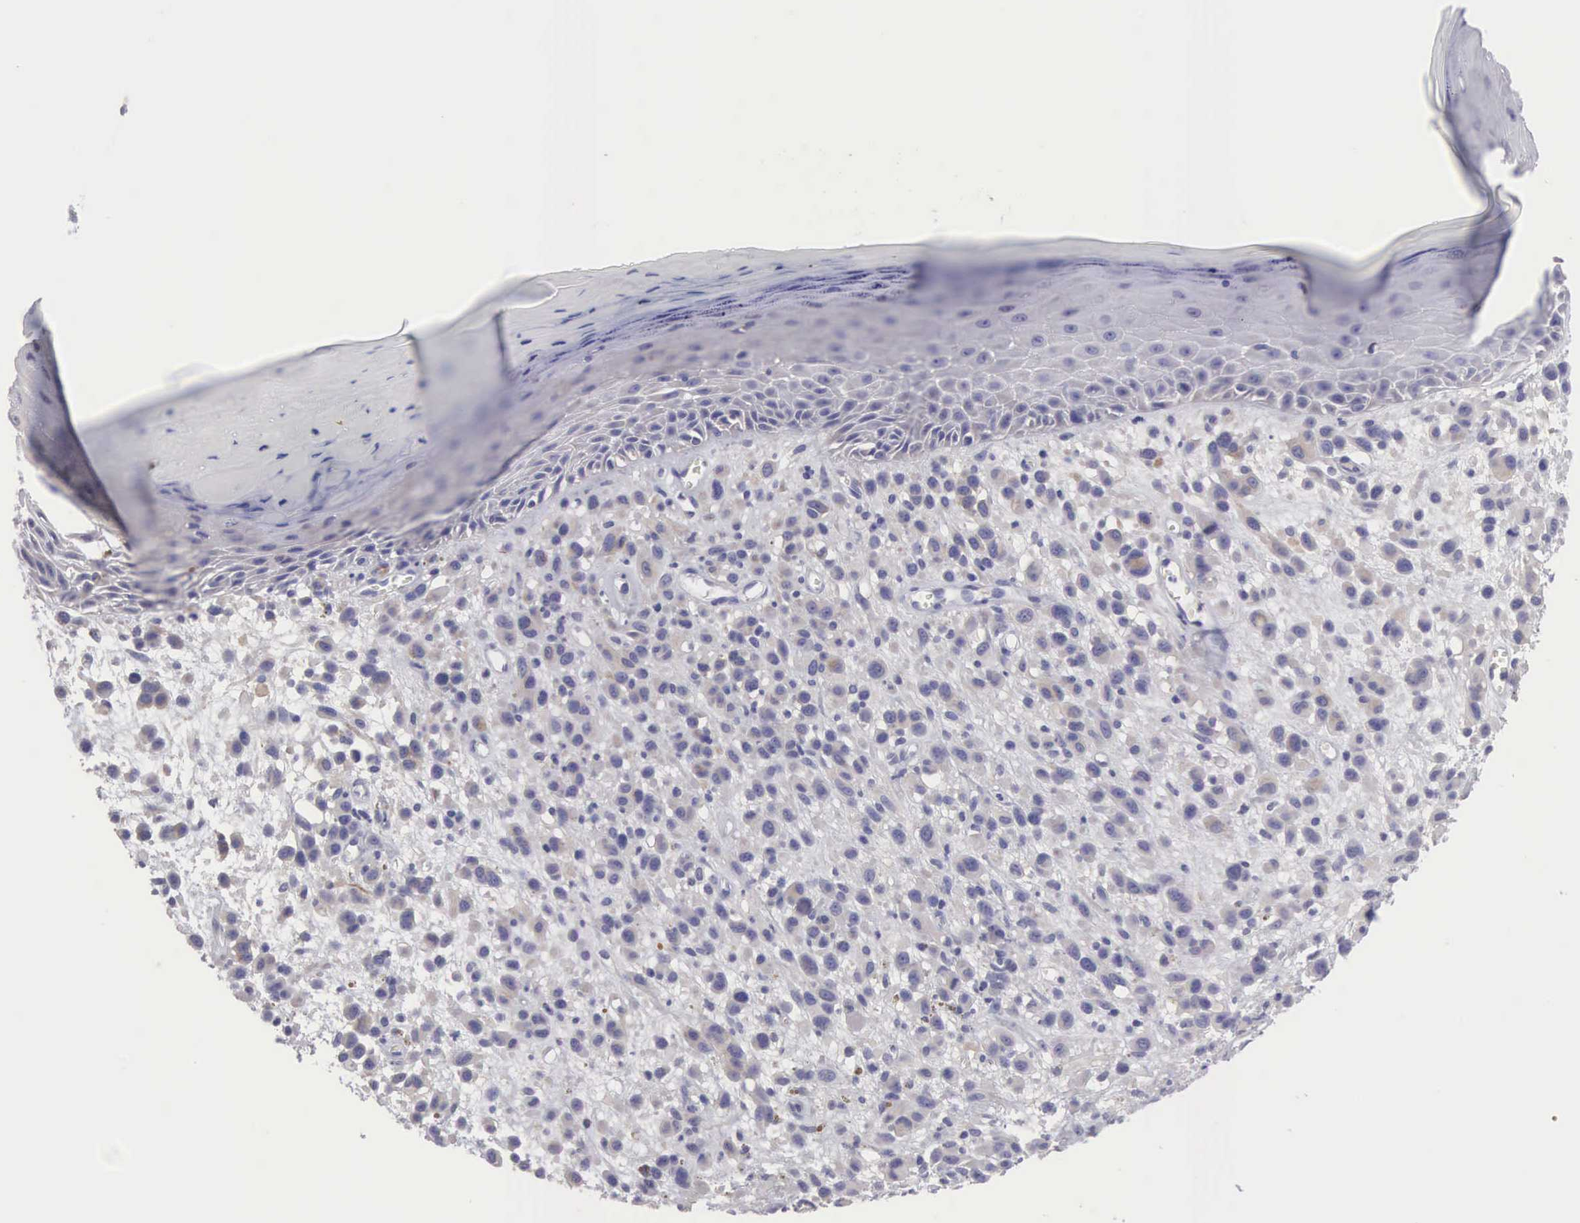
{"staining": {"intensity": "negative", "quantity": "none", "location": "none"}, "tissue": "melanoma", "cell_type": "Tumor cells", "image_type": "cancer", "snomed": [{"axis": "morphology", "description": "Malignant melanoma, NOS"}, {"axis": "topography", "description": "Skin"}], "caption": "This is a micrograph of IHC staining of melanoma, which shows no positivity in tumor cells. Nuclei are stained in blue.", "gene": "SLITRK4", "patient": {"sex": "male", "age": 51}}